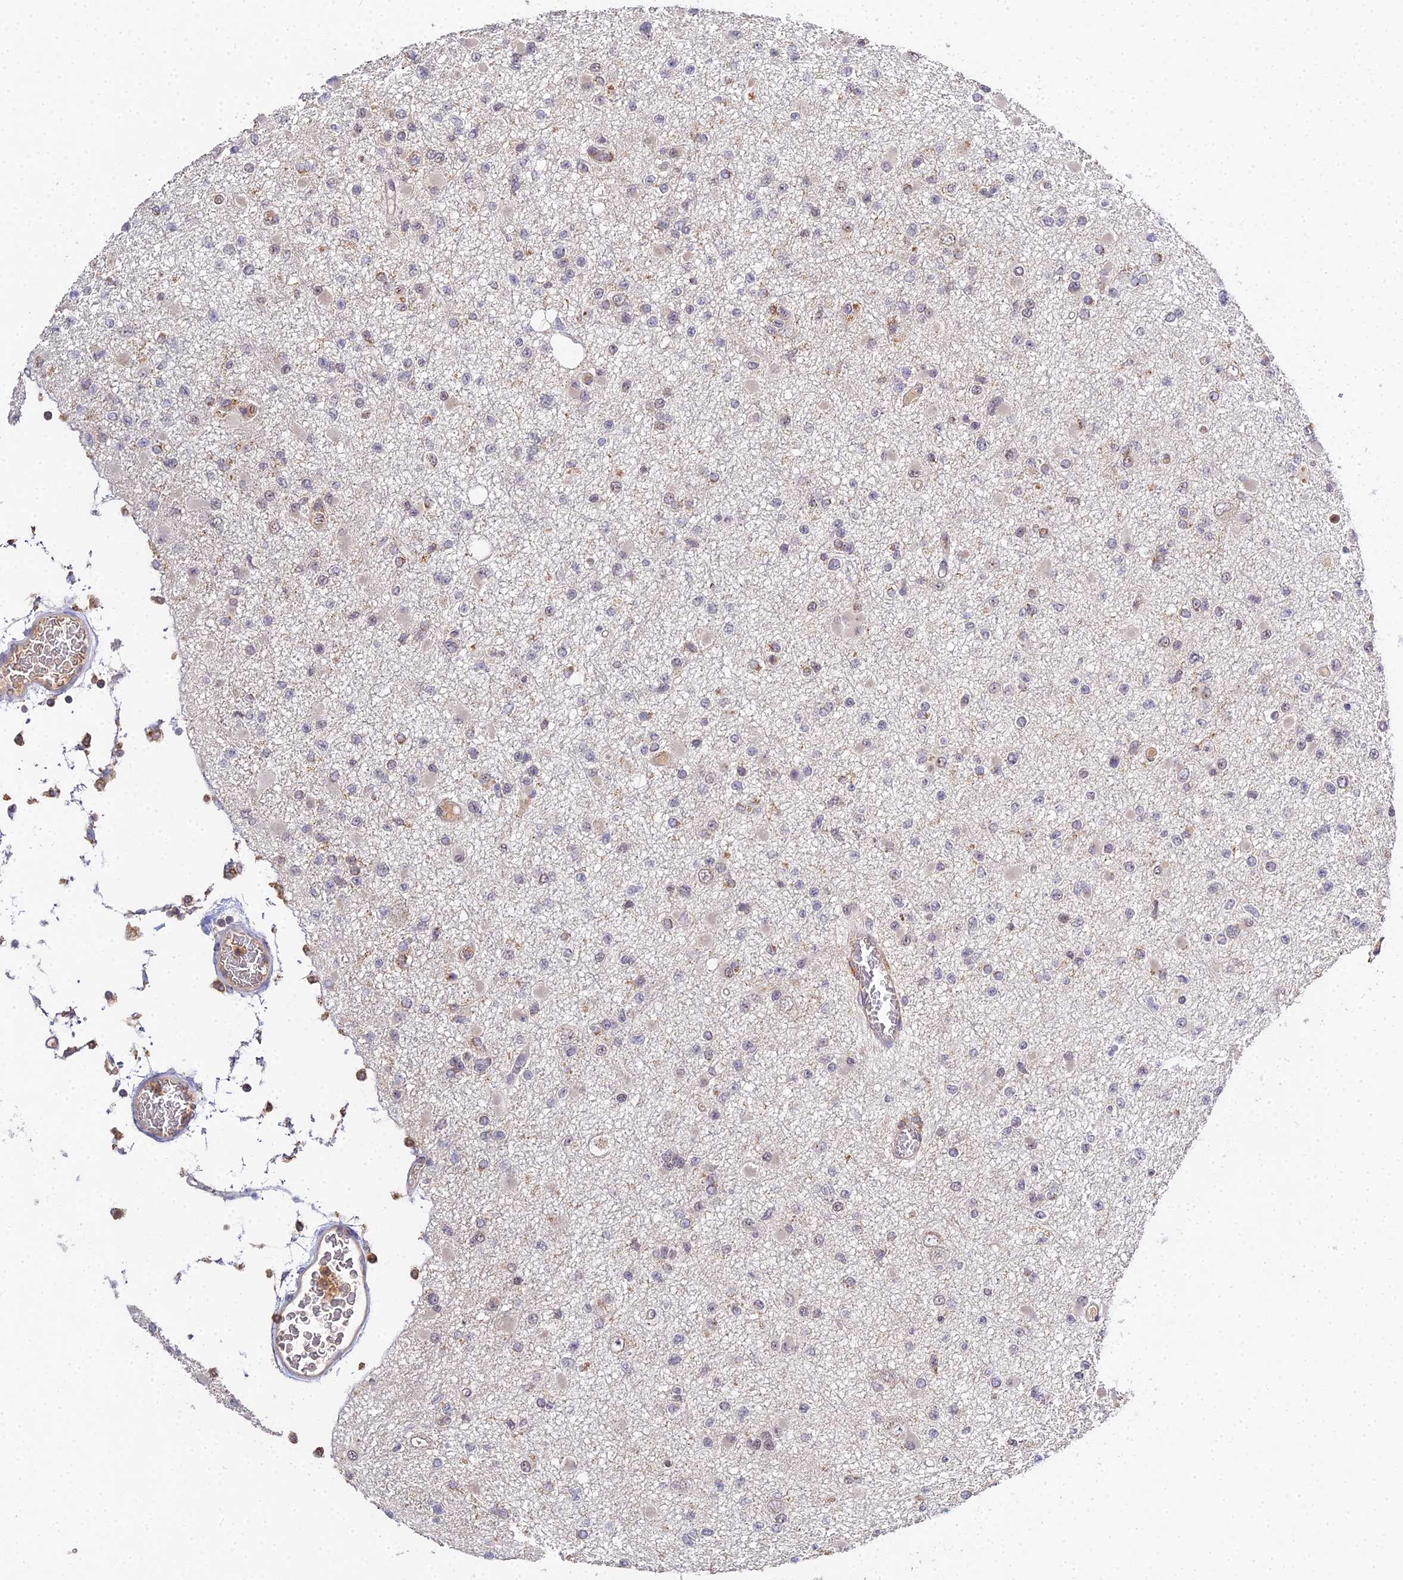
{"staining": {"intensity": "weak", "quantity": "<25%", "location": "cytoplasmic/membranous"}, "tissue": "glioma", "cell_type": "Tumor cells", "image_type": "cancer", "snomed": [{"axis": "morphology", "description": "Glioma, malignant, Low grade"}, {"axis": "topography", "description": "Brain"}], "caption": "Human malignant glioma (low-grade) stained for a protein using IHC reveals no positivity in tumor cells.", "gene": "TPRX1", "patient": {"sex": "female", "age": 22}}